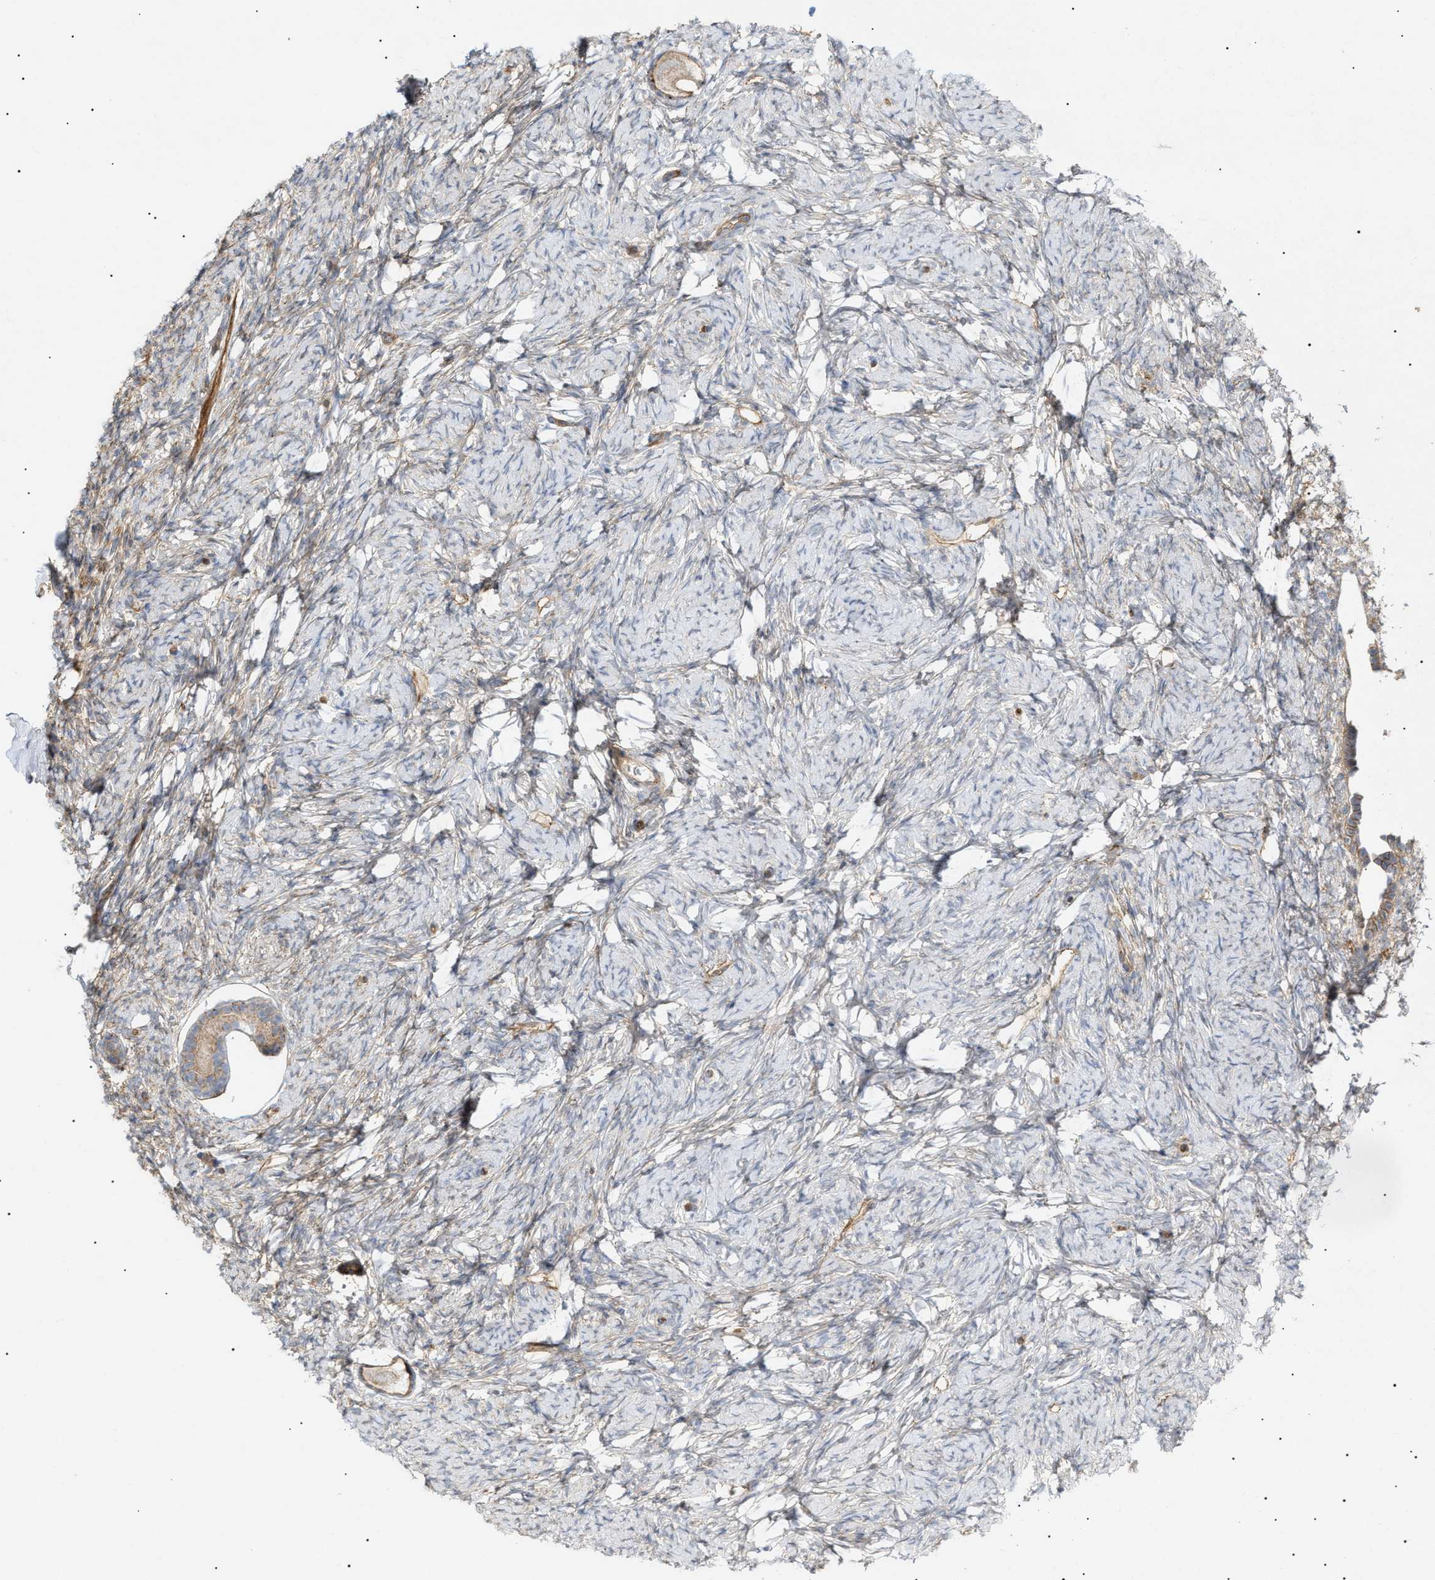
{"staining": {"intensity": "weak", "quantity": ">75%", "location": "cytoplasmic/membranous"}, "tissue": "ovary", "cell_type": "Follicle cells", "image_type": "normal", "snomed": [{"axis": "morphology", "description": "Normal tissue, NOS"}, {"axis": "topography", "description": "Ovary"}], "caption": "Normal ovary displays weak cytoplasmic/membranous expression in approximately >75% of follicle cells.", "gene": "ZFHX2", "patient": {"sex": "female", "age": 33}}